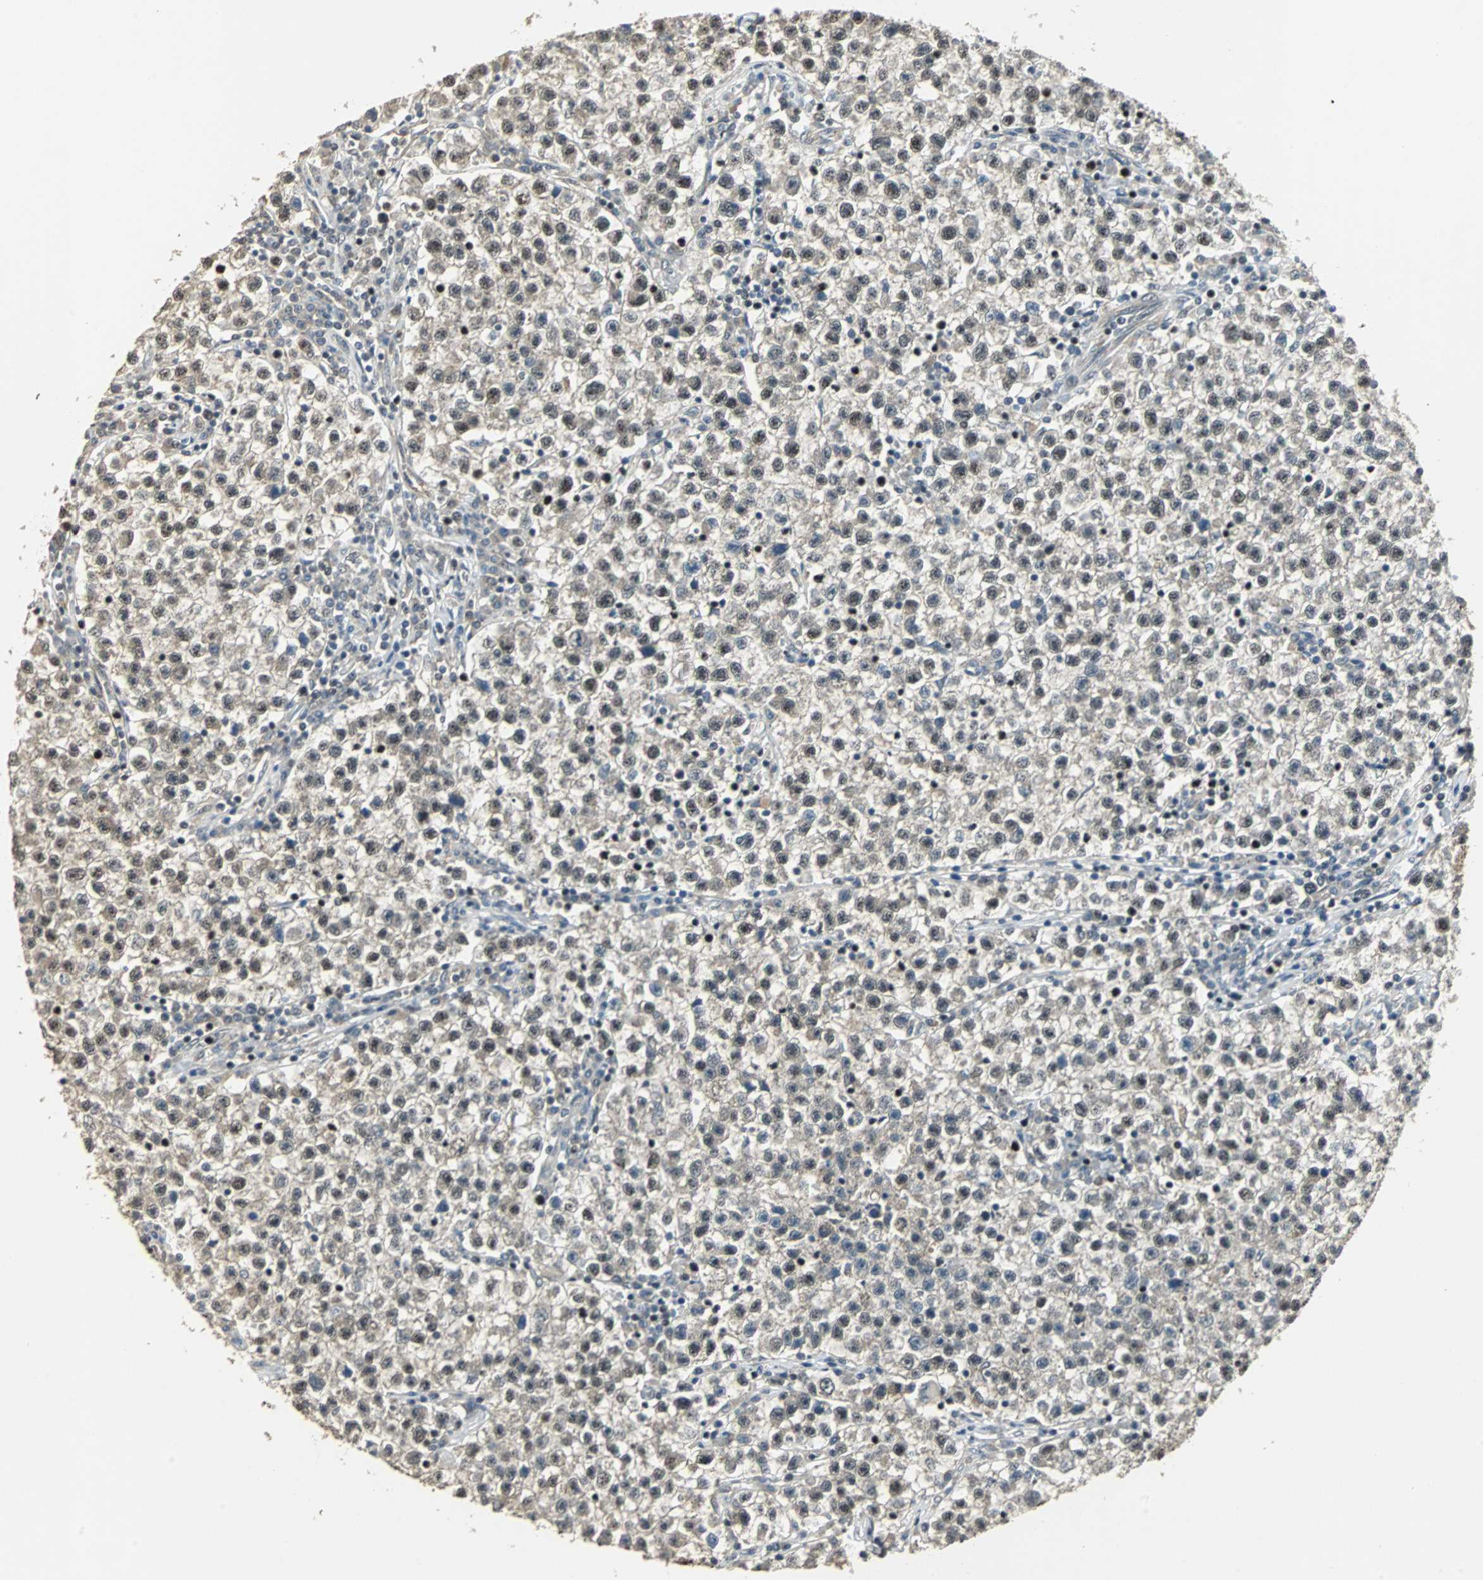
{"staining": {"intensity": "moderate", "quantity": ">75%", "location": "nuclear"}, "tissue": "testis cancer", "cell_type": "Tumor cells", "image_type": "cancer", "snomed": [{"axis": "morphology", "description": "Seminoma, NOS"}, {"axis": "topography", "description": "Testis"}], "caption": "Immunohistochemistry (IHC) histopathology image of human testis cancer stained for a protein (brown), which exhibits medium levels of moderate nuclear expression in about >75% of tumor cells.", "gene": "MED4", "patient": {"sex": "male", "age": 22}}